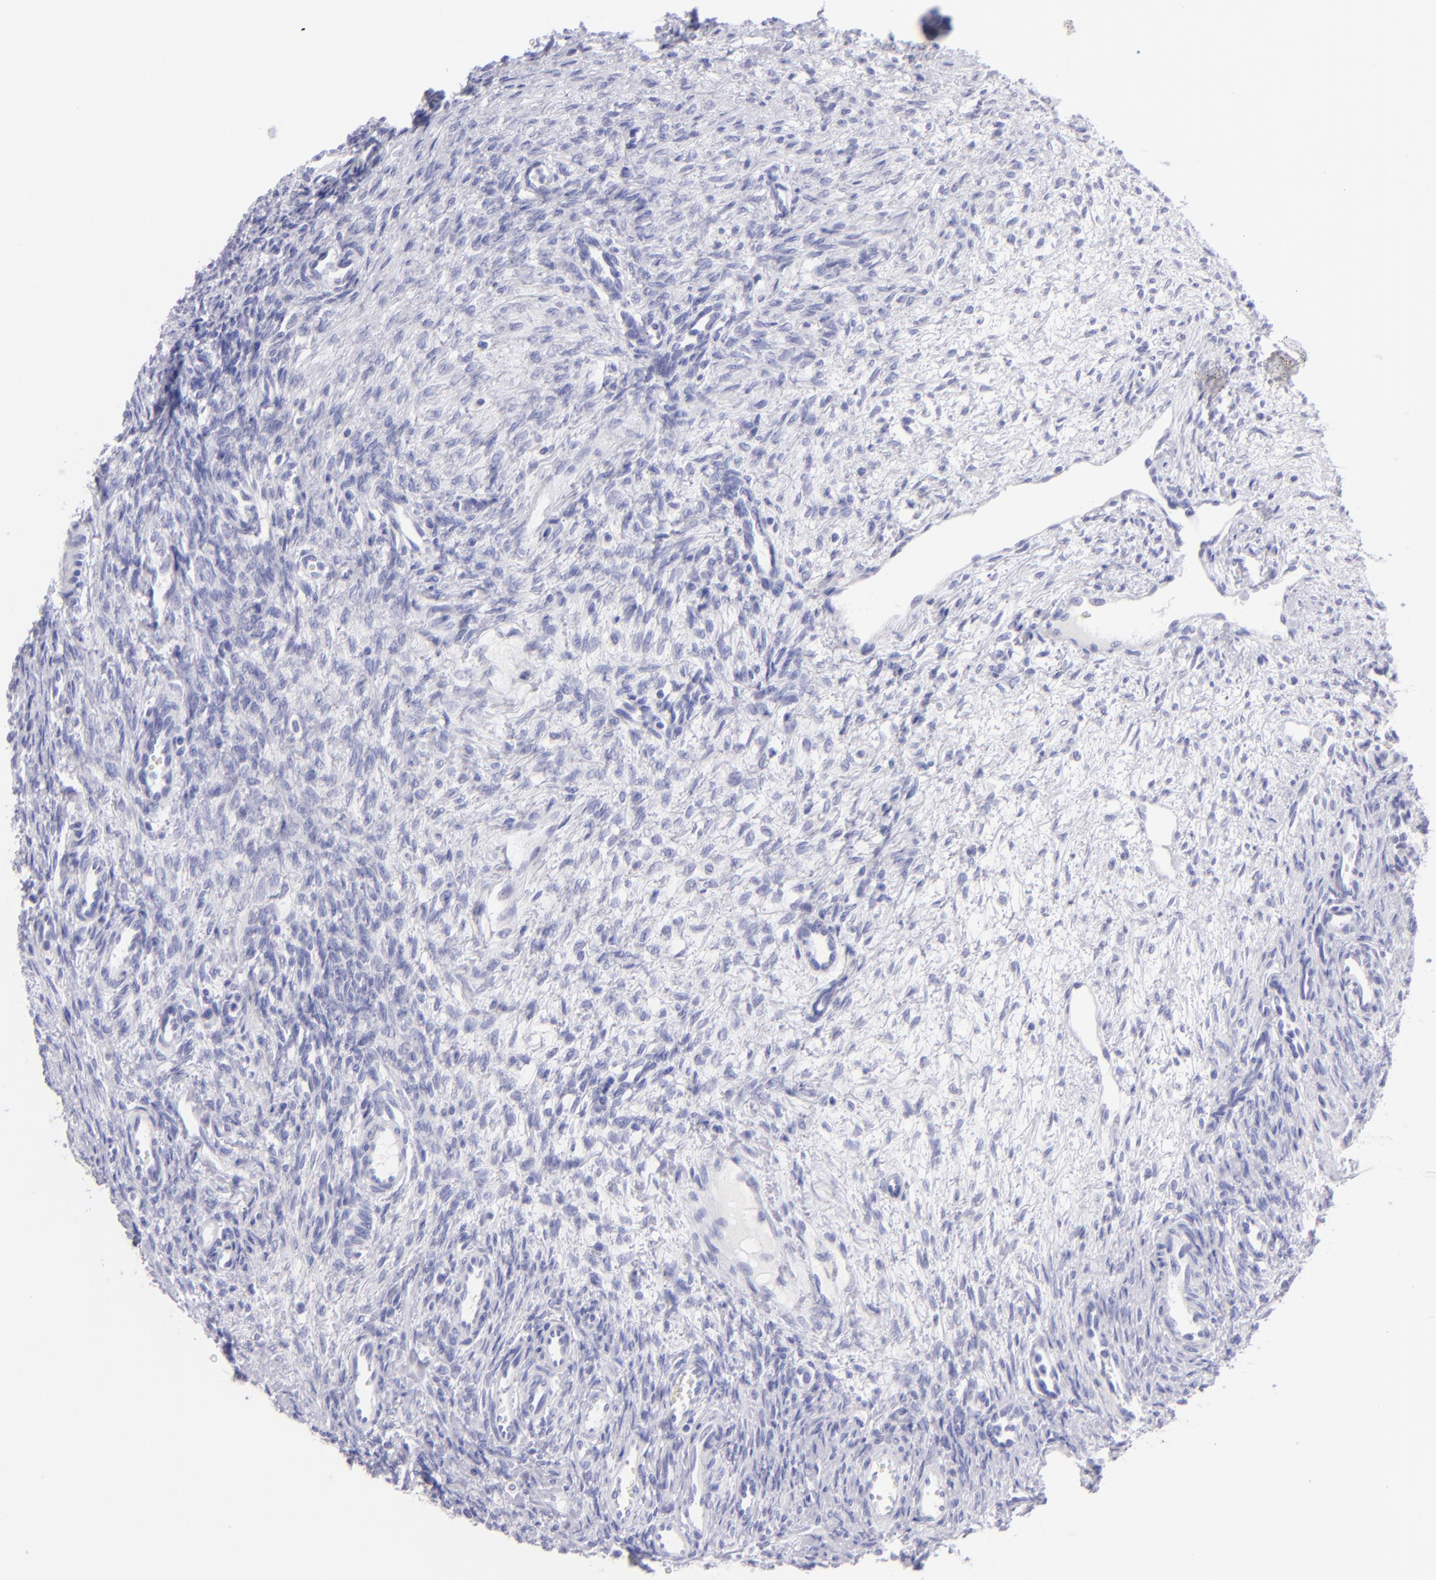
{"staining": {"intensity": "negative", "quantity": "none", "location": "none"}, "tissue": "ovary", "cell_type": "Follicle cells", "image_type": "normal", "snomed": [{"axis": "morphology", "description": "Normal tissue, NOS"}, {"axis": "topography", "description": "Ovary"}], "caption": "This is an IHC histopathology image of unremarkable ovary. There is no expression in follicle cells.", "gene": "SLC1A3", "patient": {"sex": "female", "age": 33}}